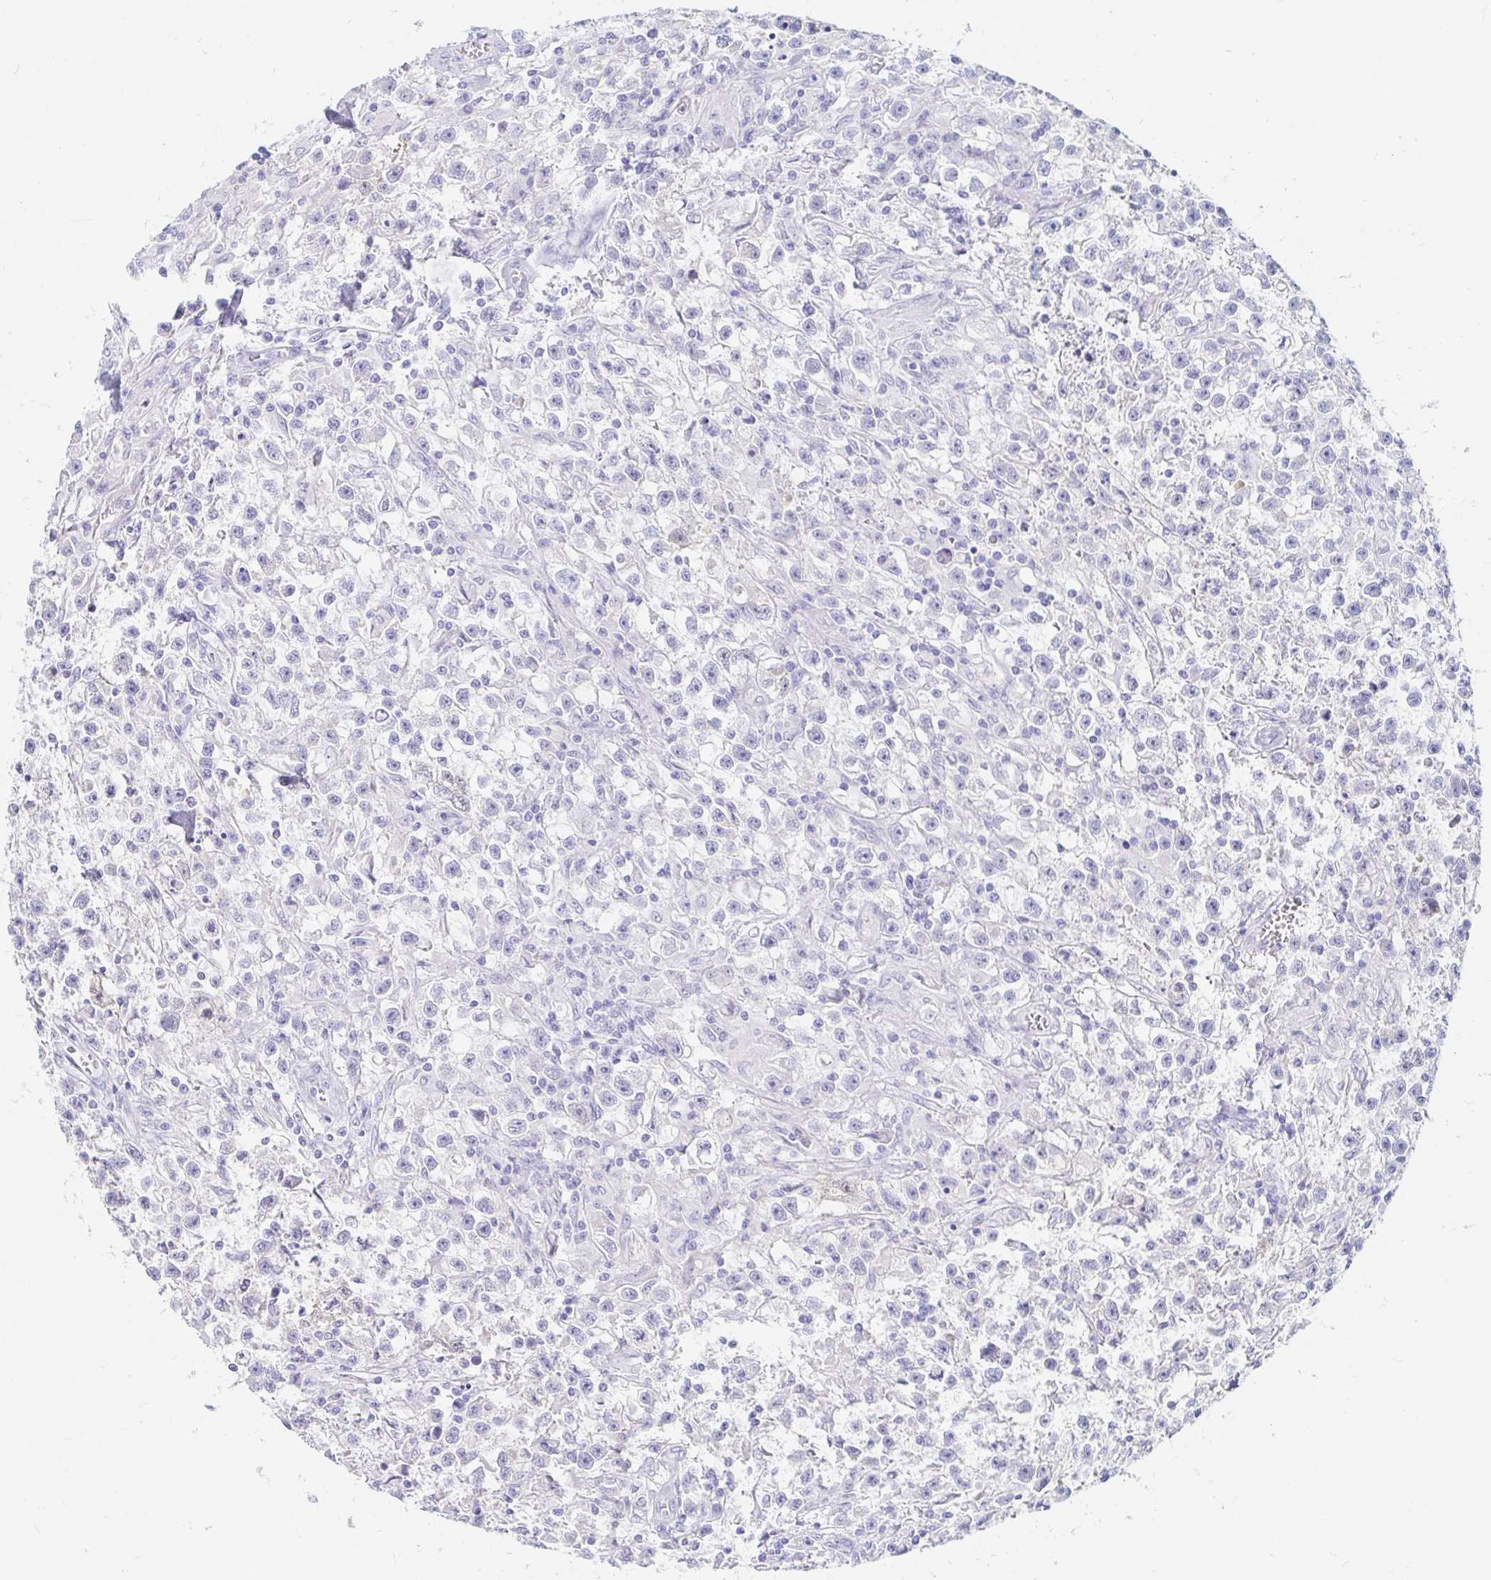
{"staining": {"intensity": "negative", "quantity": "none", "location": "none"}, "tissue": "testis cancer", "cell_type": "Tumor cells", "image_type": "cancer", "snomed": [{"axis": "morphology", "description": "Seminoma, NOS"}, {"axis": "topography", "description": "Testis"}], "caption": "Immunohistochemistry of seminoma (testis) displays no positivity in tumor cells.", "gene": "PPP1R1B", "patient": {"sex": "male", "age": 31}}